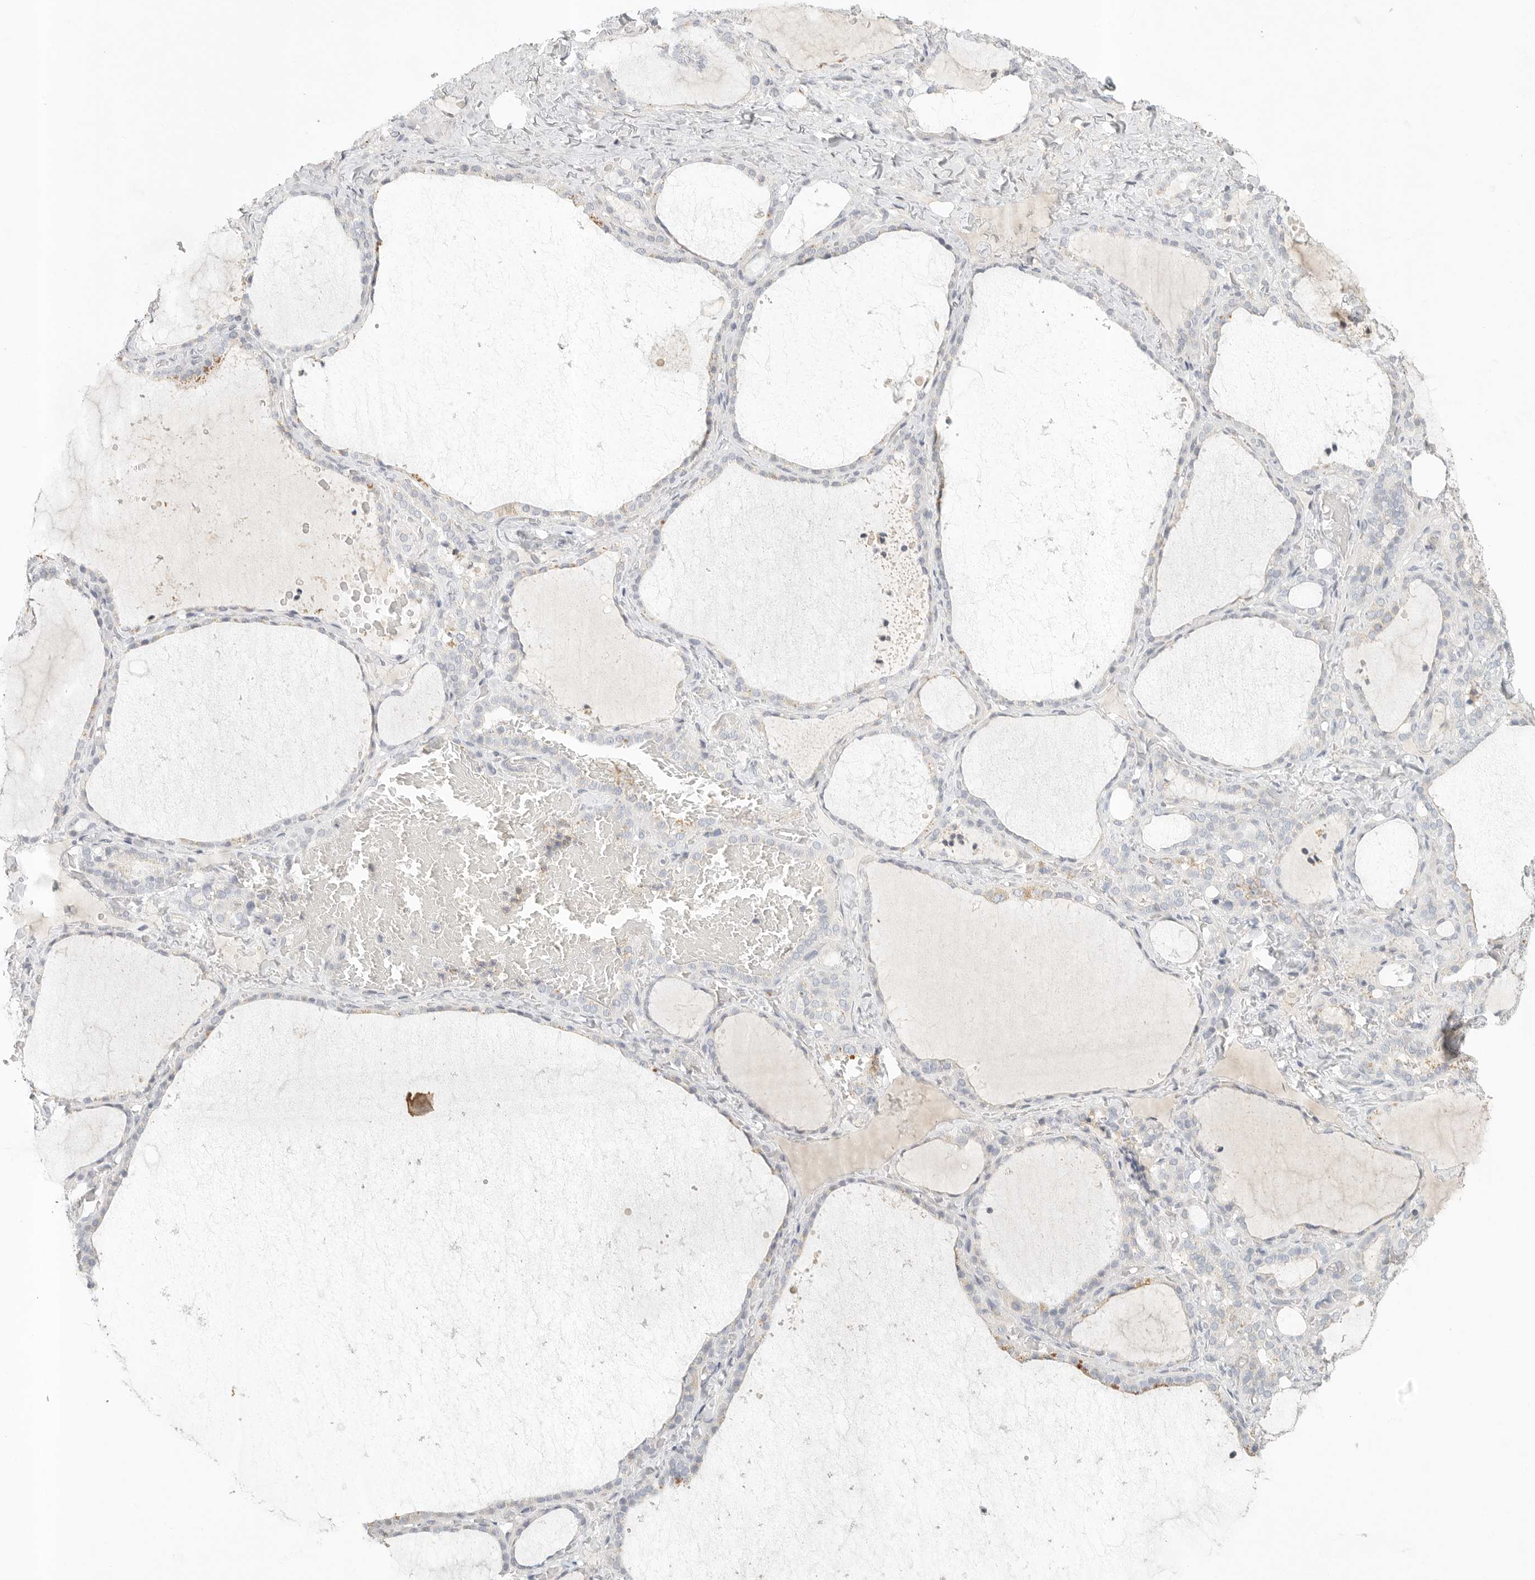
{"staining": {"intensity": "weak", "quantity": "<25%", "location": "cytoplasmic/membranous"}, "tissue": "thyroid gland", "cell_type": "Glandular cells", "image_type": "normal", "snomed": [{"axis": "morphology", "description": "Normal tissue, NOS"}, {"axis": "topography", "description": "Thyroid gland"}], "caption": "Immunohistochemistry (IHC) photomicrograph of unremarkable thyroid gland: human thyroid gland stained with DAB demonstrates no significant protein staining in glandular cells.", "gene": "SLC25A36", "patient": {"sex": "female", "age": 22}}